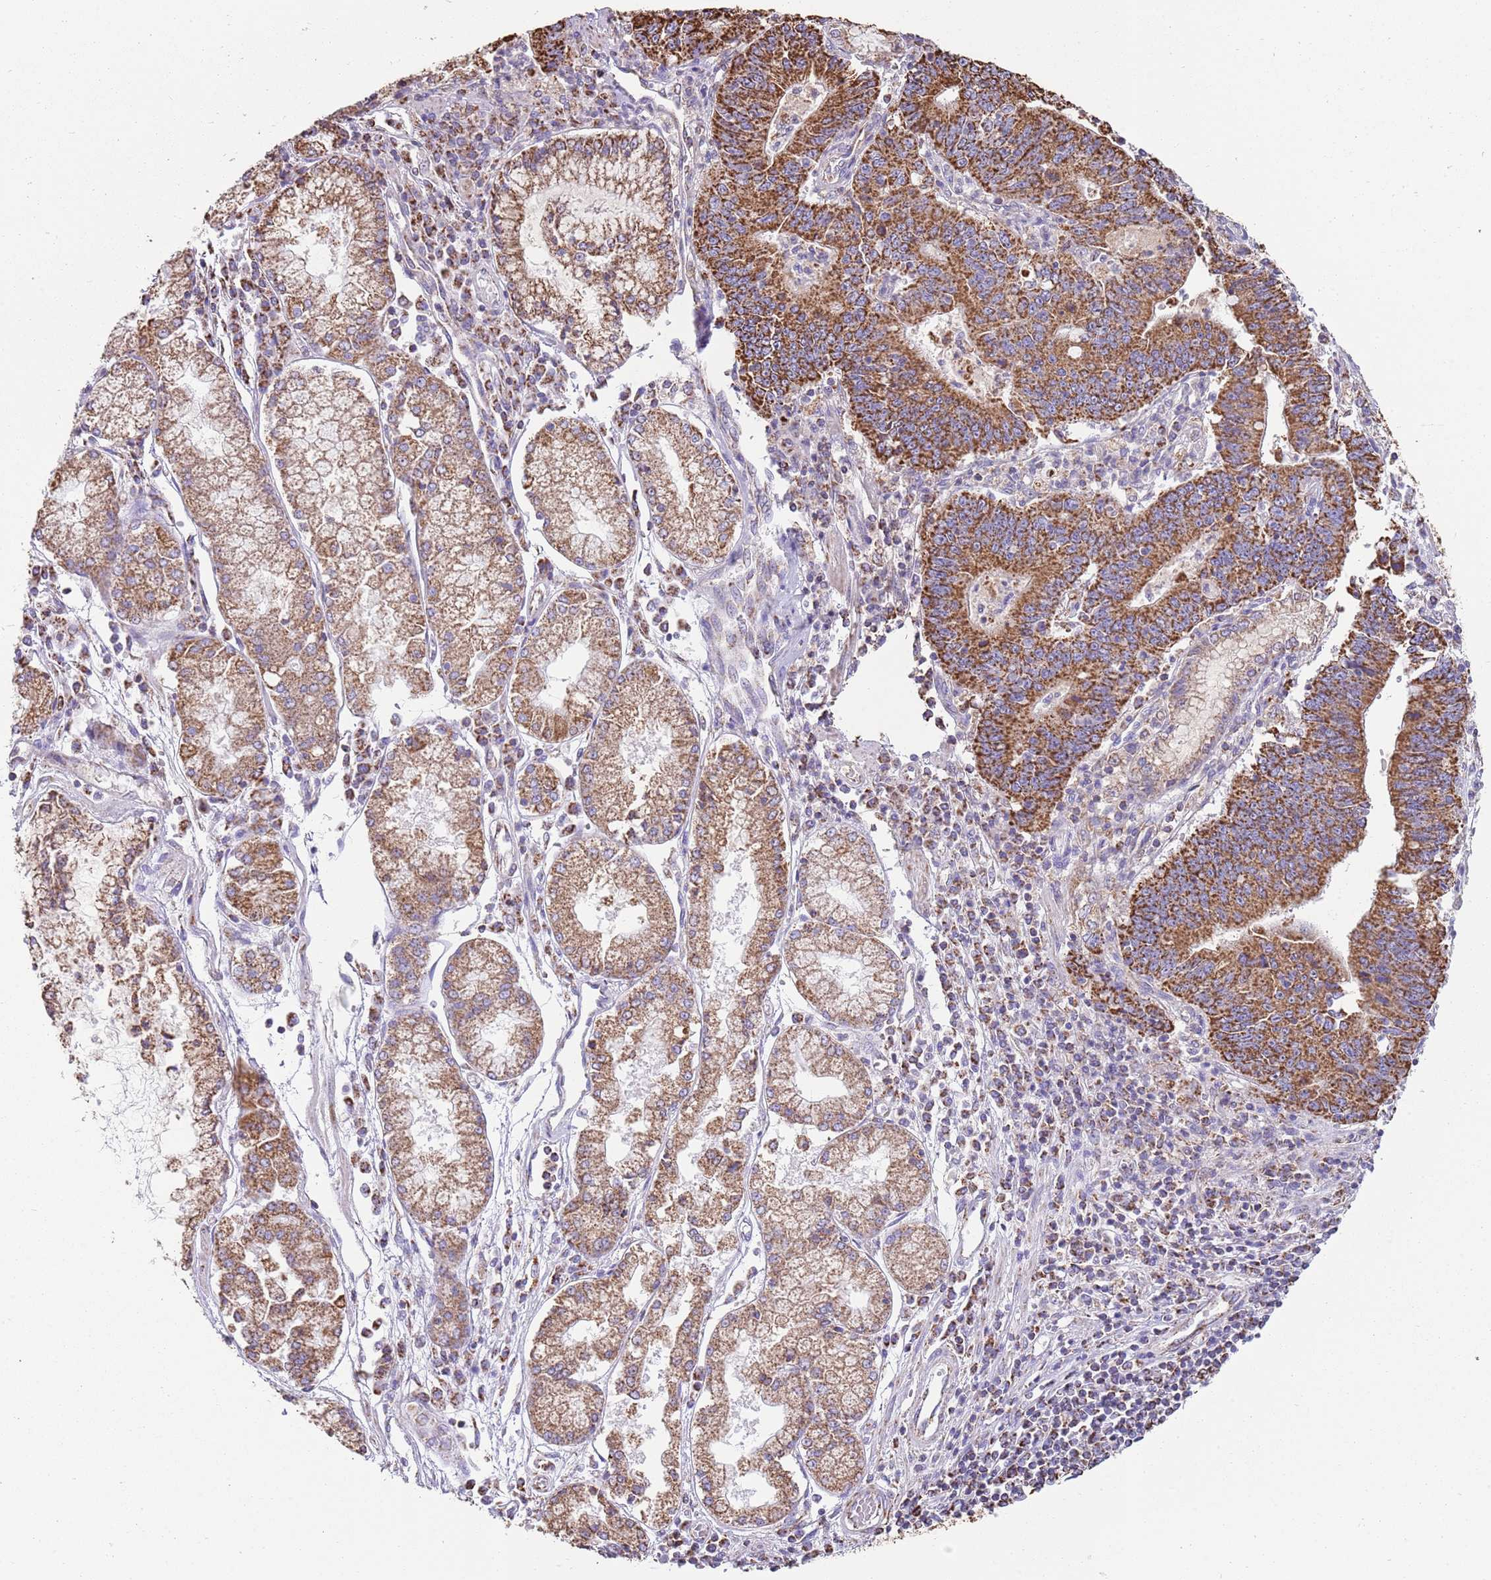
{"staining": {"intensity": "strong", "quantity": ">75%", "location": "cytoplasmic/membranous"}, "tissue": "stomach cancer", "cell_type": "Tumor cells", "image_type": "cancer", "snomed": [{"axis": "morphology", "description": "Adenocarcinoma, NOS"}, {"axis": "topography", "description": "Stomach"}], "caption": "Immunohistochemistry (IHC) of human stomach adenocarcinoma exhibits high levels of strong cytoplasmic/membranous staining in approximately >75% of tumor cells. Using DAB (3,3'-diaminobenzidine) (brown) and hematoxylin (blue) stains, captured at high magnification using brightfield microscopy.", "gene": "TTLL1", "patient": {"sex": "male", "age": 59}}